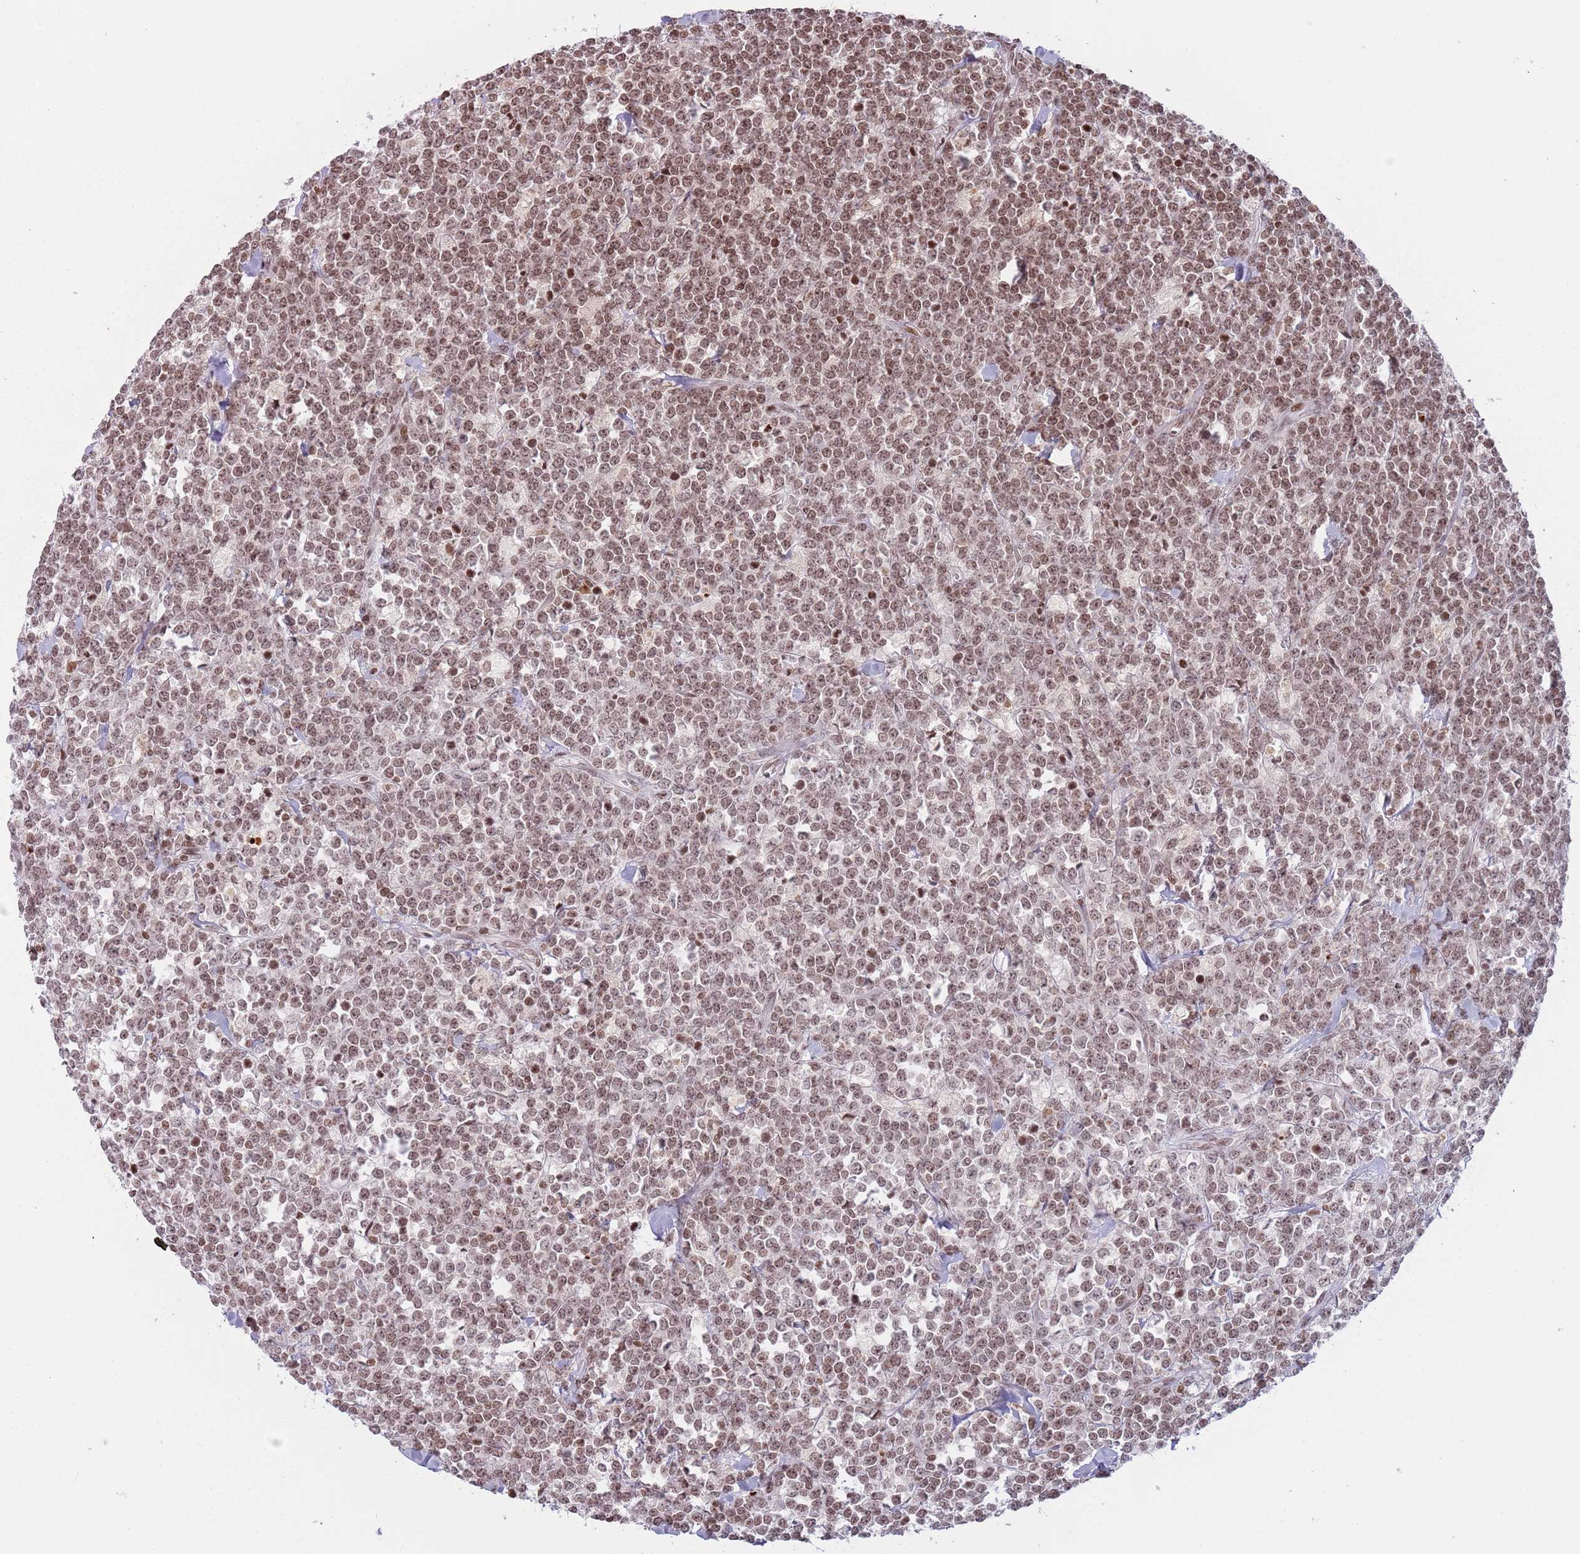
{"staining": {"intensity": "moderate", "quantity": ">75%", "location": "nuclear"}, "tissue": "lymphoma", "cell_type": "Tumor cells", "image_type": "cancer", "snomed": [{"axis": "morphology", "description": "Malignant lymphoma, non-Hodgkin's type, High grade"}, {"axis": "topography", "description": "Small intestine"}], "caption": "Lymphoma stained for a protein (brown) reveals moderate nuclear positive staining in about >75% of tumor cells.", "gene": "SH3RF3", "patient": {"sex": "male", "age": 8}}